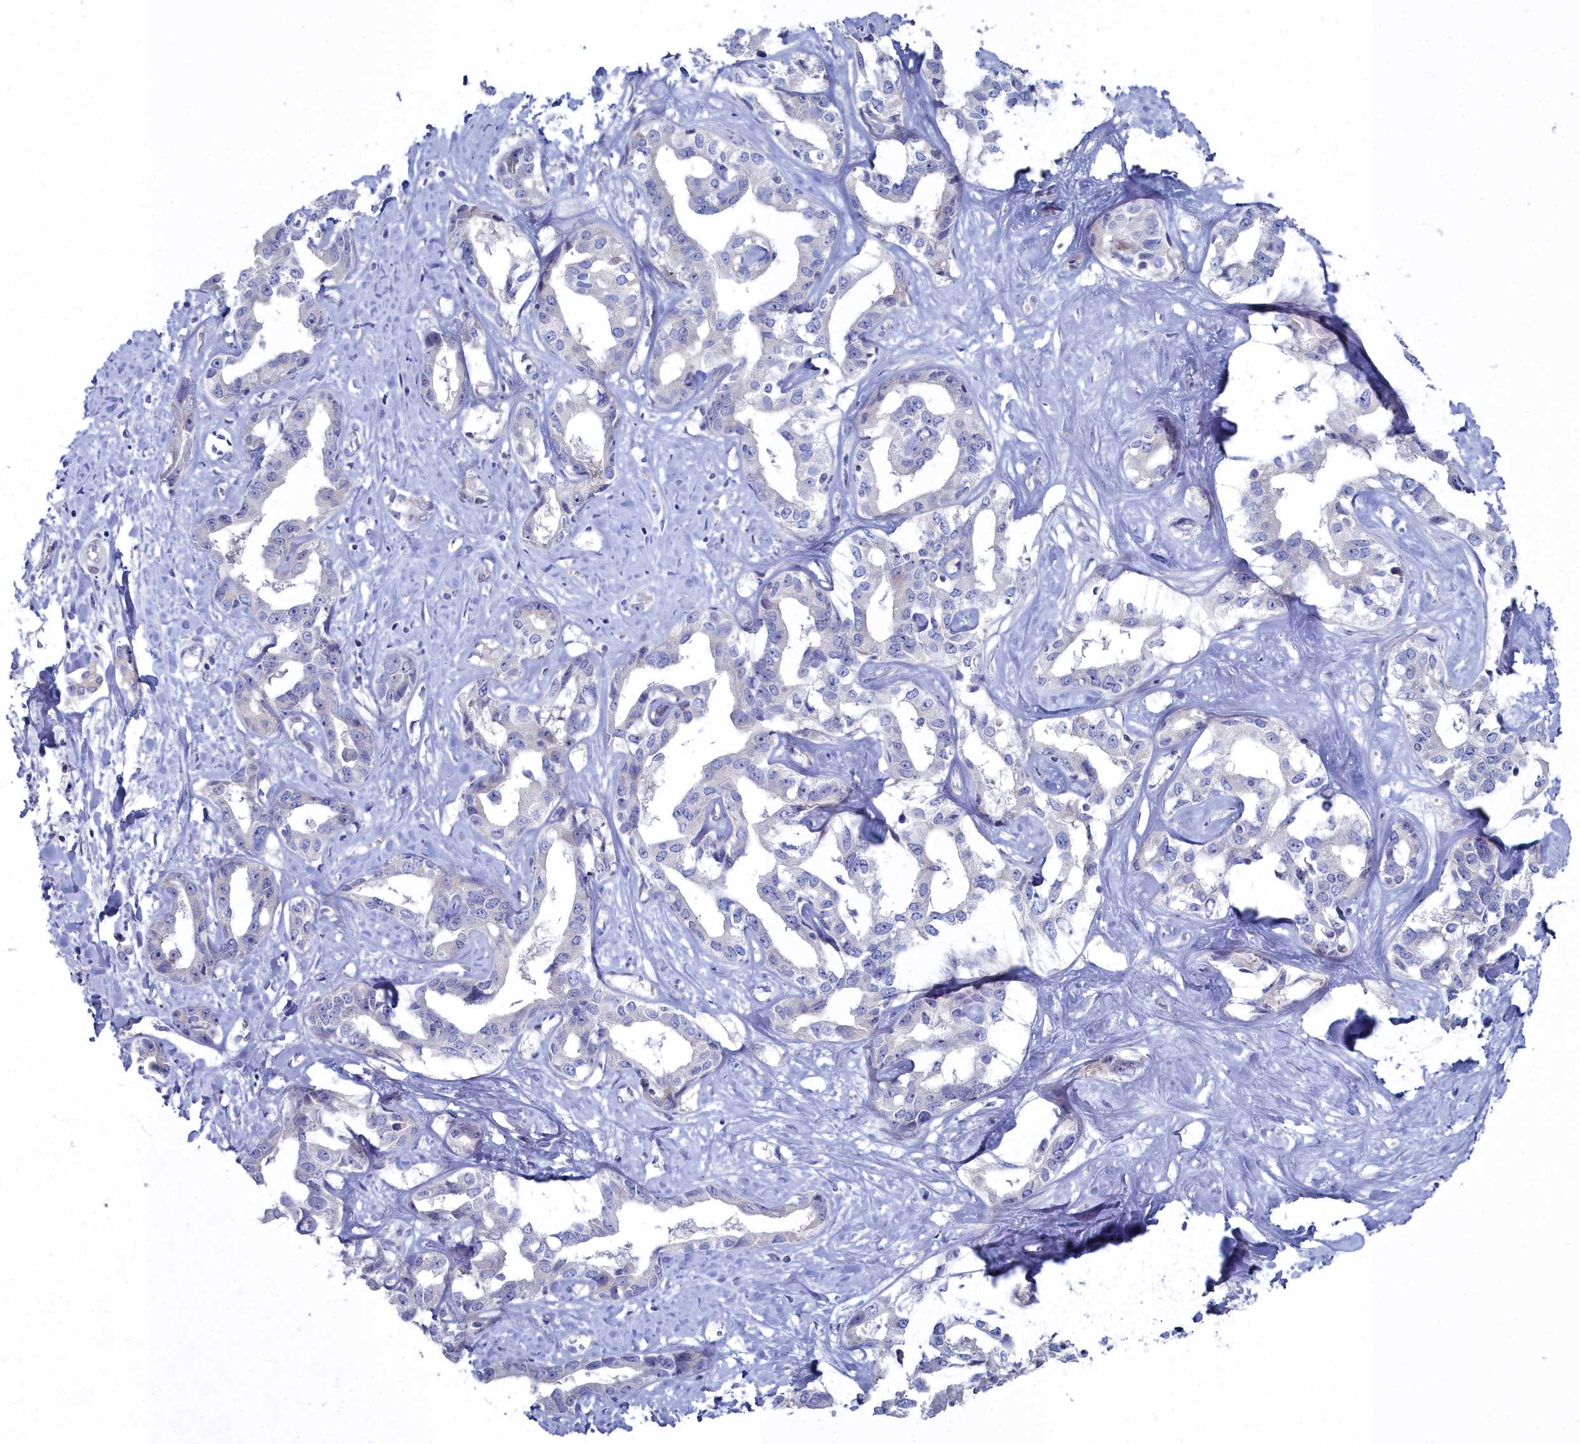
{"staining": {"intensity": "negative", "quantity": "none", "location": "none"}, "tissue": "liver cancer", "cell_type": "Tumor cells", "image_type": "cancer", "snomed": [{"axis": "morphology", "description": "Cholangiocarcinoma"}, {"axis": "topography", "description": "Liver"}], "caption": "IHC micrograph of liver cancer stained for a protein (brown), which reveals no positivity in tumor cells. (DAB (3,3'-diaminobenzidine) IHC with hematoxylin counter stain).", "gene": "CCDC149", "patient": {"sex": "male", "age": 59}}